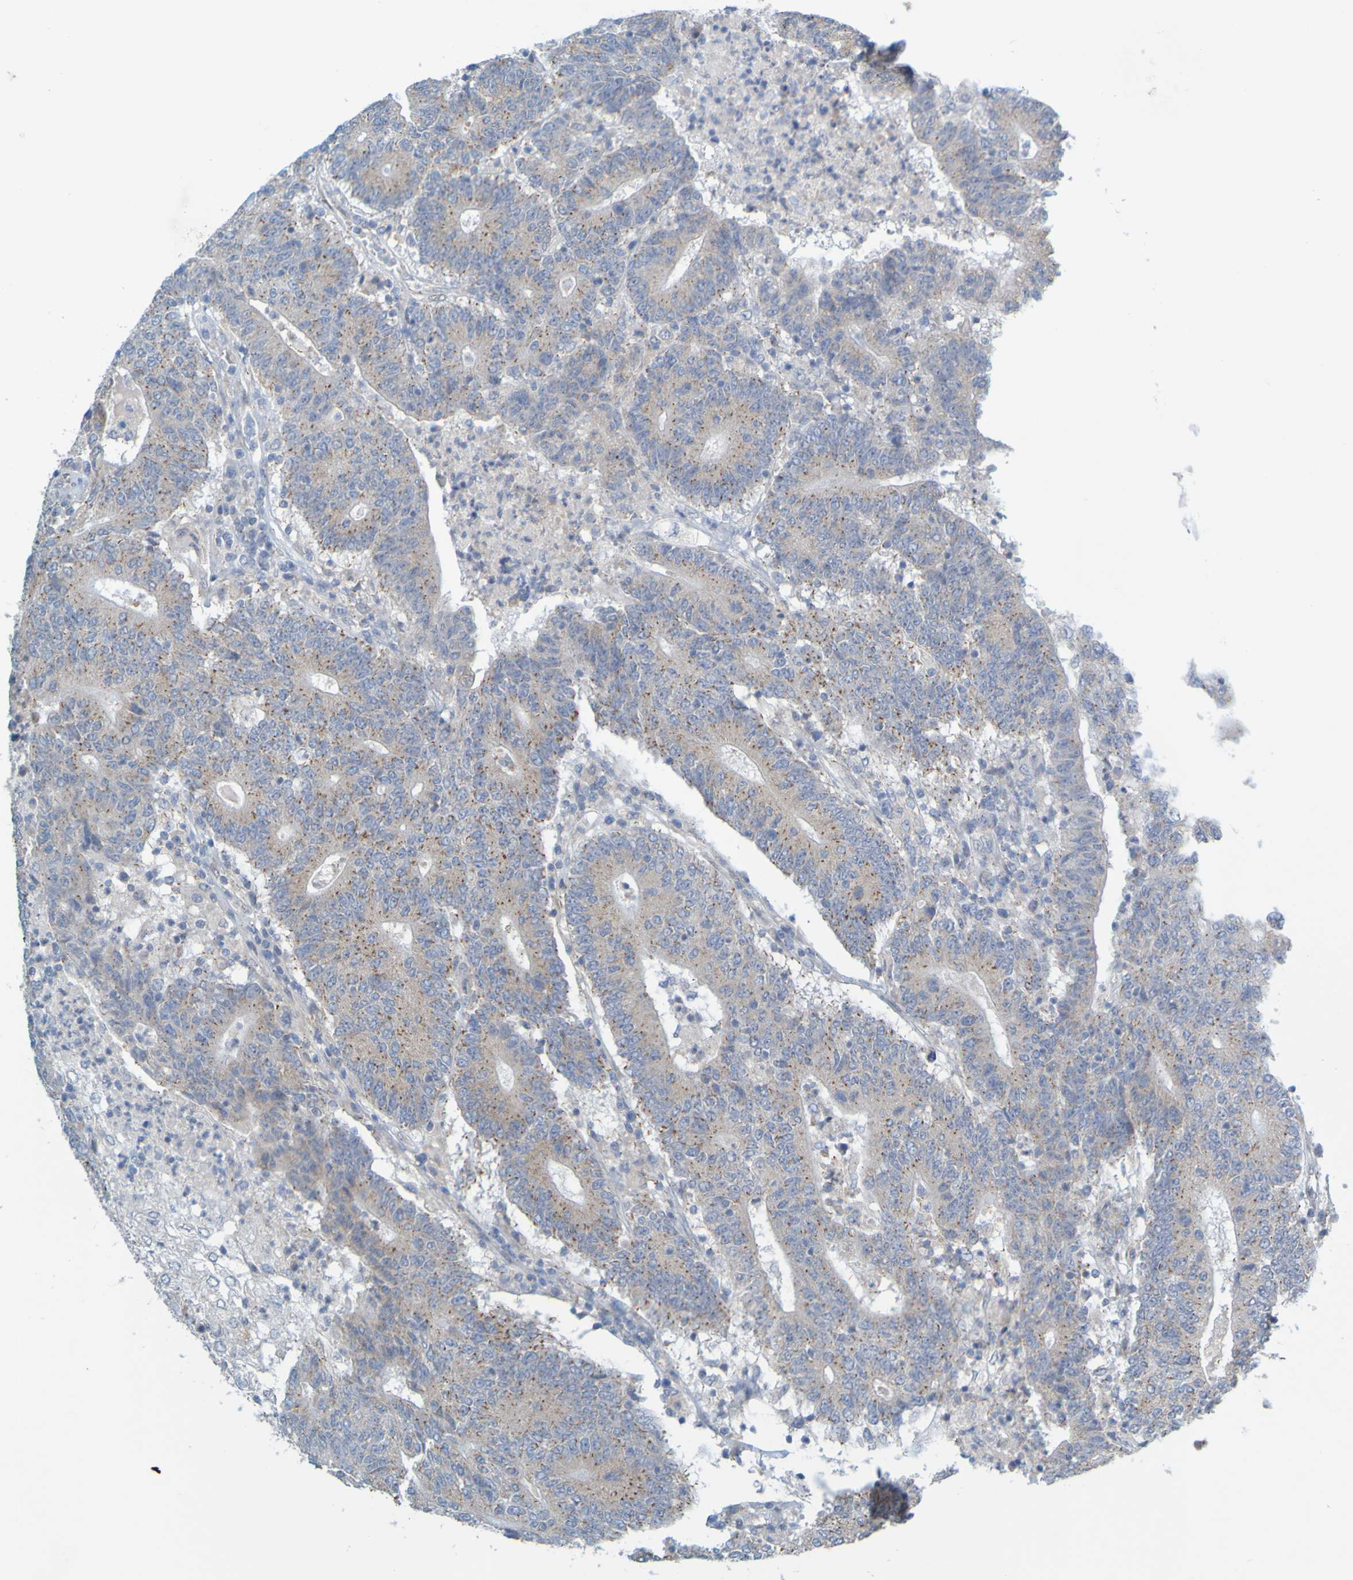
{"staining": {"intensity": "moderate", "quantity": ">75%", "location": "cytoplasmic/membranous"}, "tissue": "colorectal cancer", "cell_type": "Tumor cells", "image_type": "cancer", "snomed": [{"axis": "morphology", "description": "Normal tissue, NOS"}, {"axis": "morphology", "description": "Adenocarcinoma, NOS"}, {"axis": "topography", "description": "Colon"}], "caption": "Brown immunohistochemical staining in human colorectal cancer displays moderate cytoplasmic/membranous staining in approximately >75% of tumor cells.", "gene": "MAG", "patient": {"sex": "female", "age": 75}}